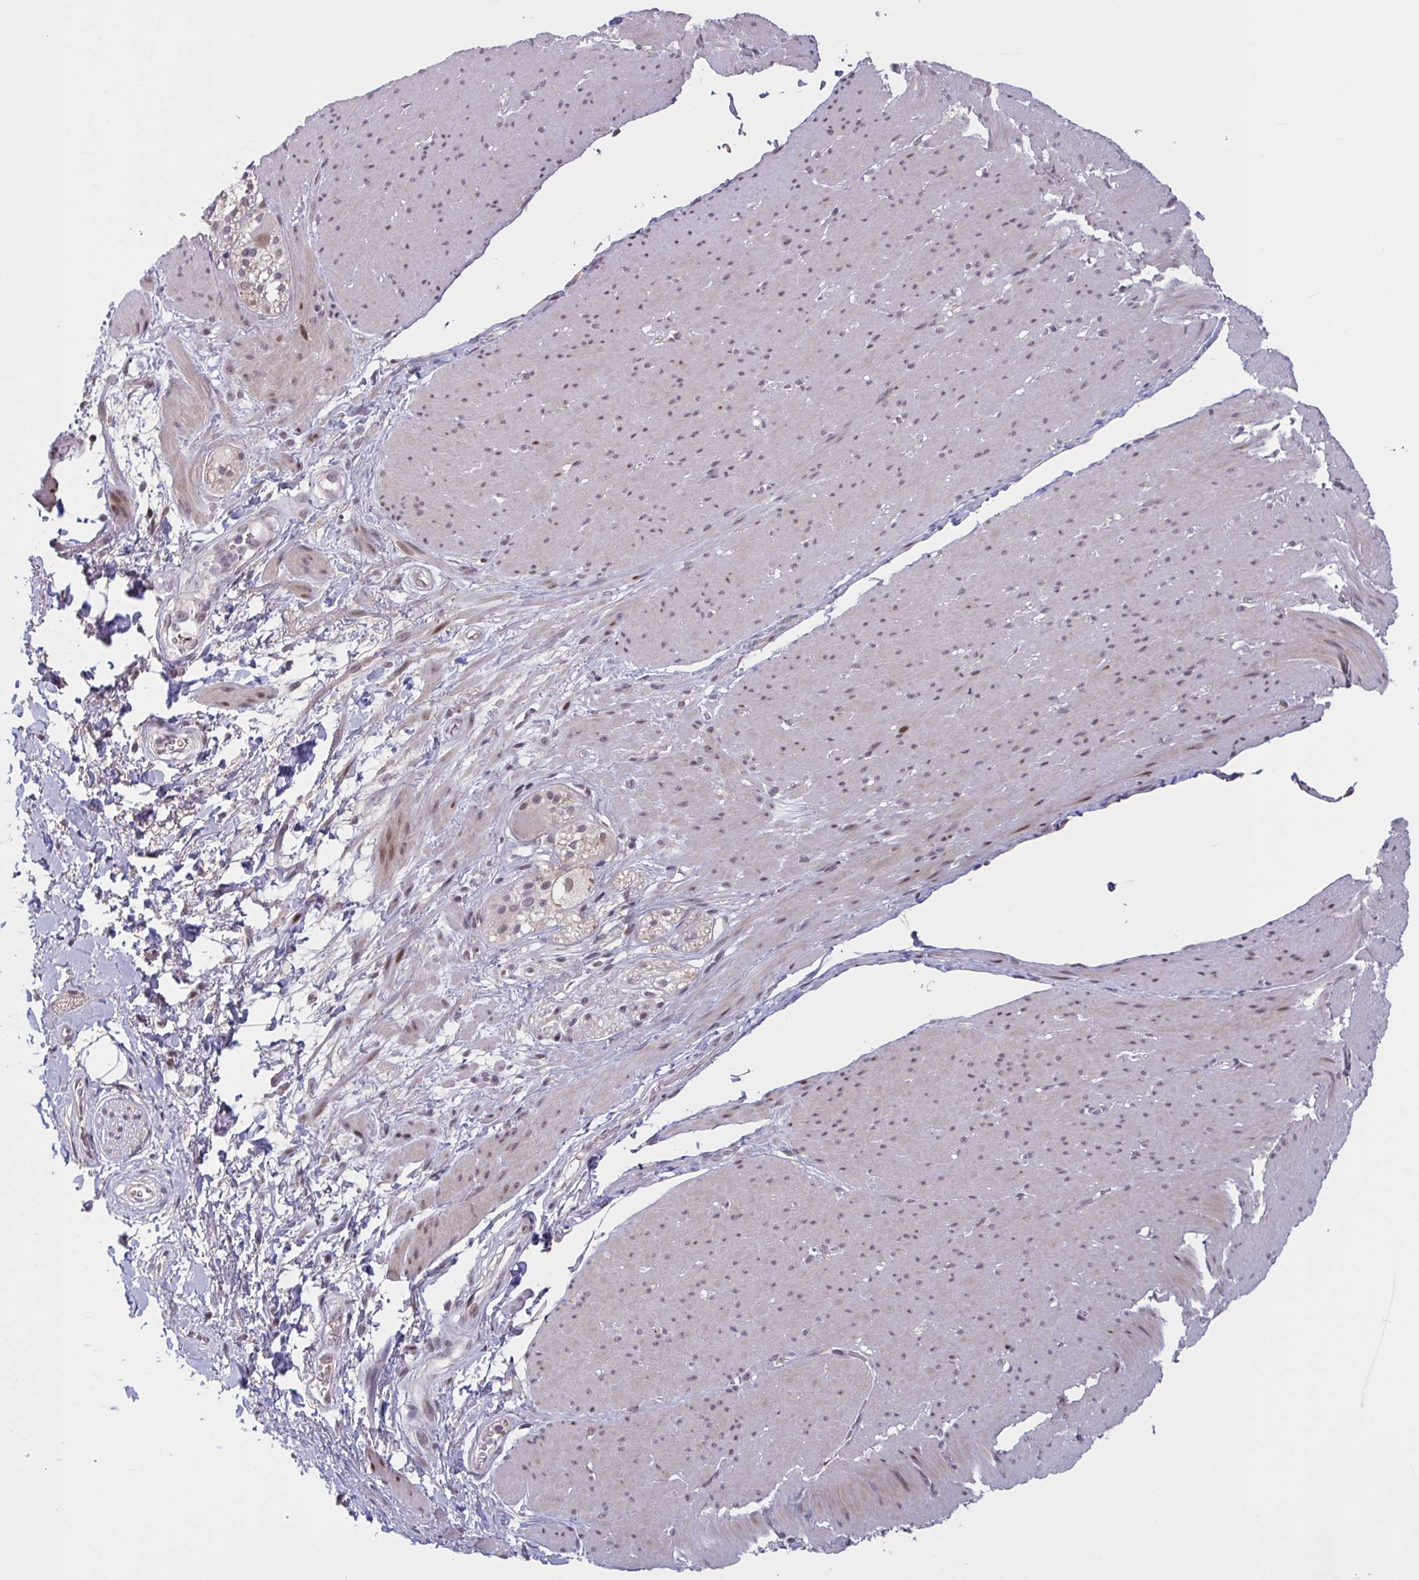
{"staining": {"intensity": "moderate", "quantity": "25%-75%", "location": "nuclear"}, "tissue": "smooth muscle", "cell_type": "Smooth muscle cells", "image_type": "normal", "snomed": [{"axis": "morphology", "description": "Normal tissue, NOS"}, {"axis": "topography", "description": "Smooth muscle"}, {"axis": "topography", "description": "Rectum"}], "caption": "Approximately 25%-75% of smooth muscle cells in unremarkable smooth muscle reveal moderate nuclear protein staining as visualized by brown immunohistochemical staining.", "gene": "ZNF414", "patient": {"sex": "male", "age": 53}}